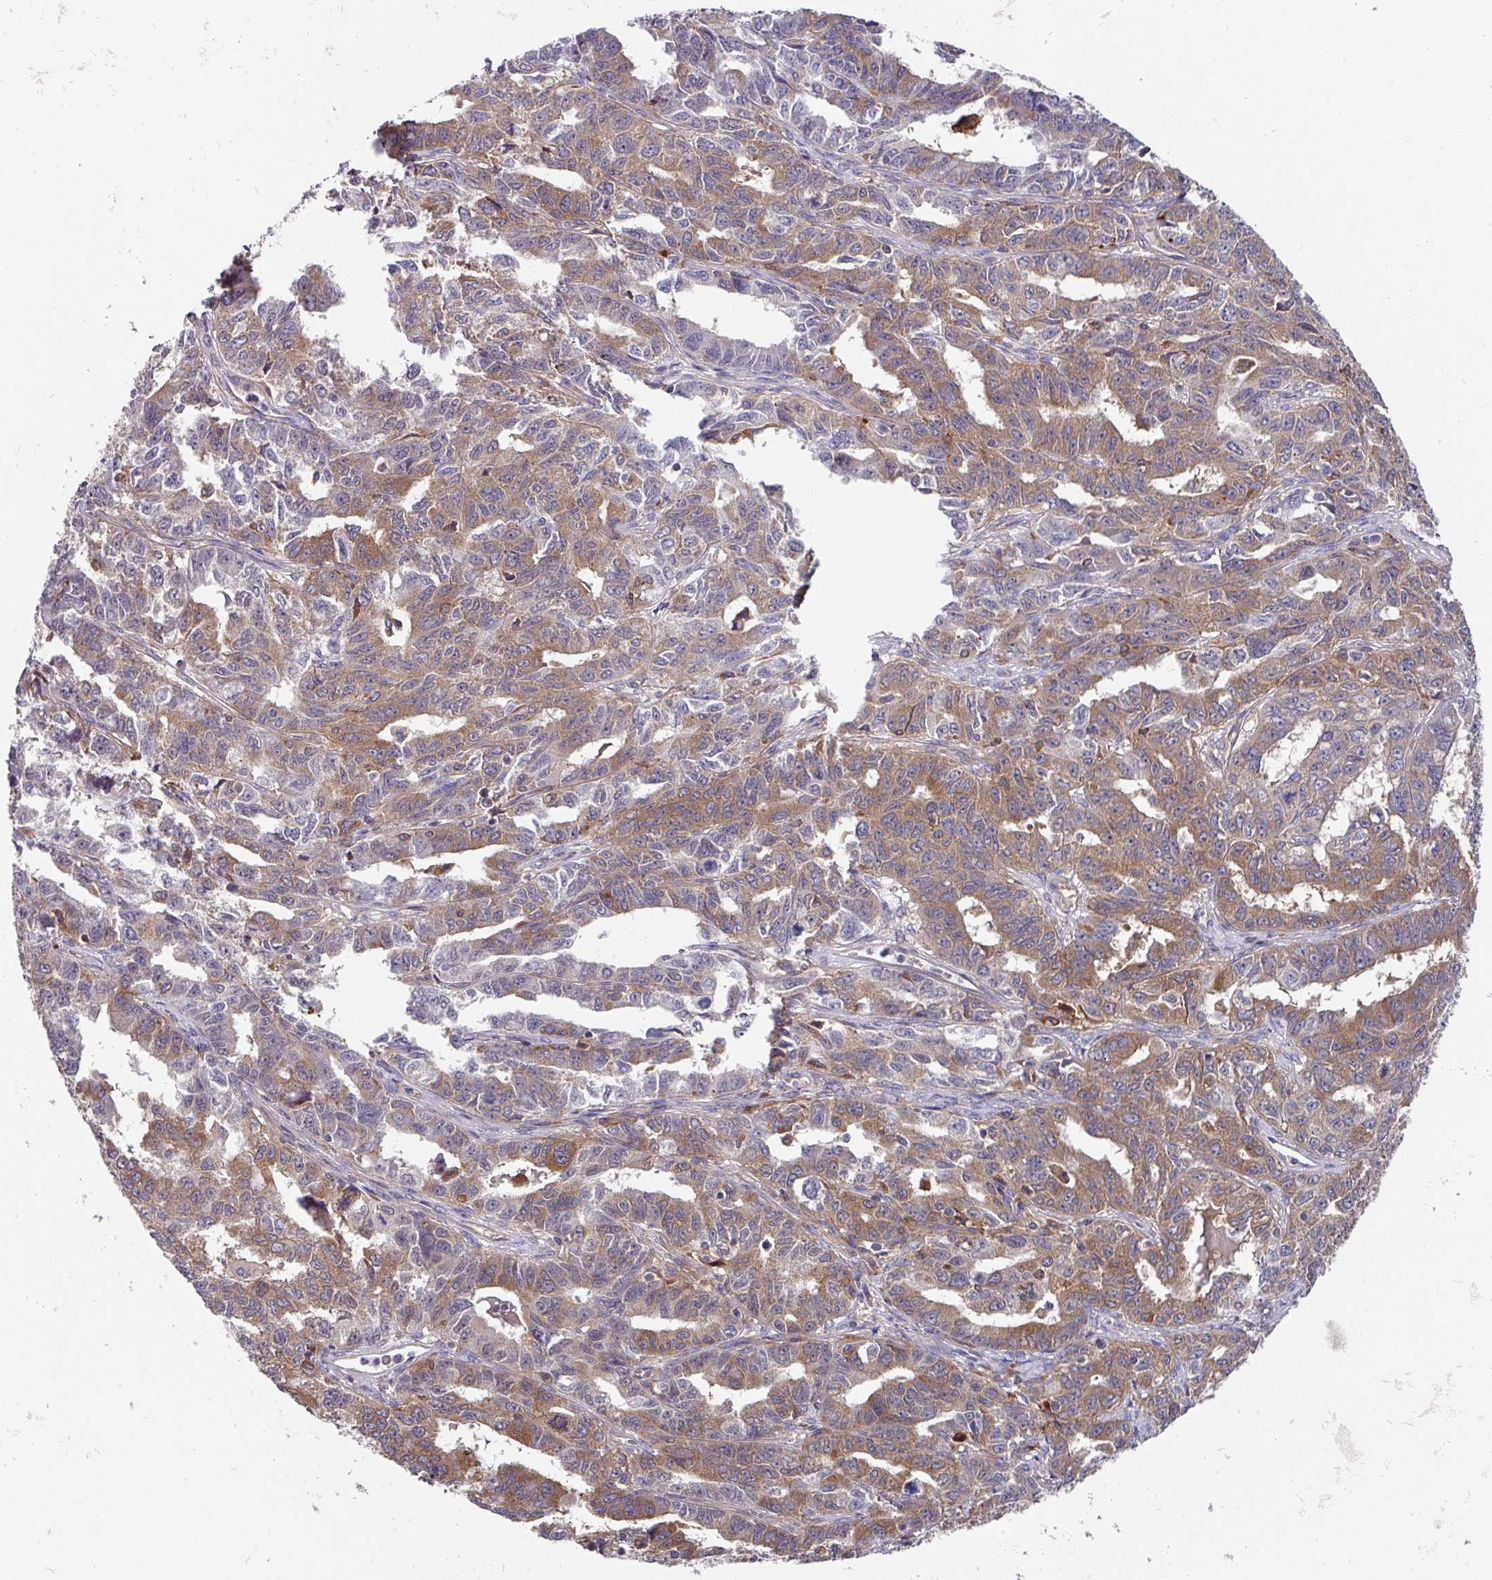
{"staining": {"intensity": "moderate", "quantity": ">75%", "location": "cytoplasmic/membranous"}, "tissue": "ovarian cancer", "cell_type": "Tumor cells", "image_type": "cancer", "snomed": [{"axis": "morphology", "description": "Adenocarcinoma, NOS"}, {"axis": "morphology", "description": "Carcinoma, endometroid"}, {"axis": "topography", "description": "Ovary"}], "caption": "Tumor cells demonstrate medium levels of moderate cytoplasmic/membranous positivity in approximately >75% of cells in ovarian cancer.", "gene": "EIF4B", "patient": {"sex": "female", "age": 72}}